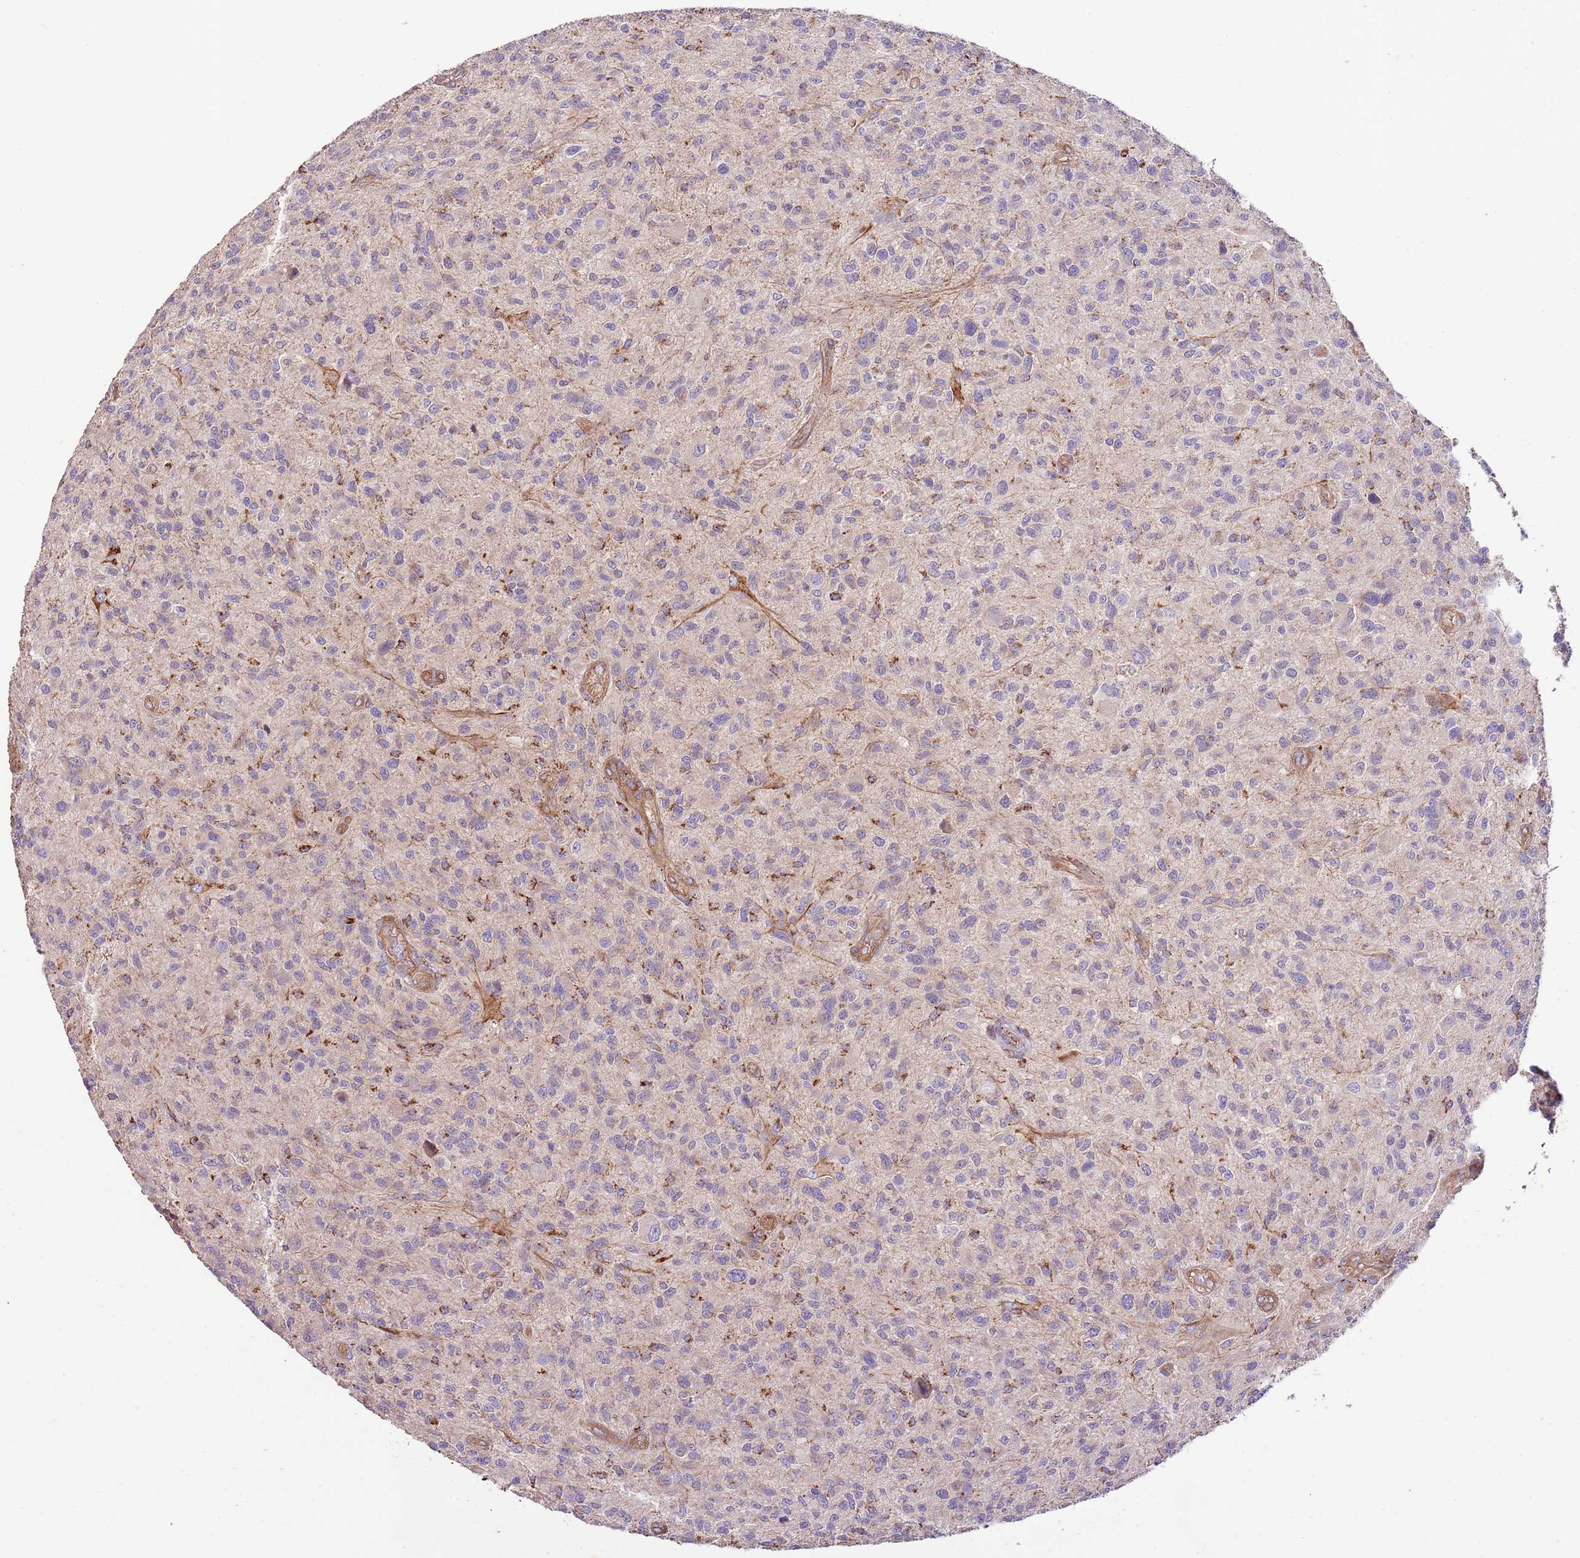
{"staining": {"intensity": "weak", "quantity": "<25%", "location": "cytoplasmic/membranous"}, "tissue": "glioma", "cell_type": "Tumor cells", "image_type": "cancer", "snomed": [{"axis": "morphology", "description": "Glioma, malignant, High grade"}, {"axis": "topography", "description": "Brain"}], "caption": "DAB (3,3'-diaminobenzidine) immunohistochemical staining of human malignant glioma (high-grade) displays no significant positivity in tumor cells.", "gene": "DOCK6", "patient": {"sex": "male", "age": 47}}